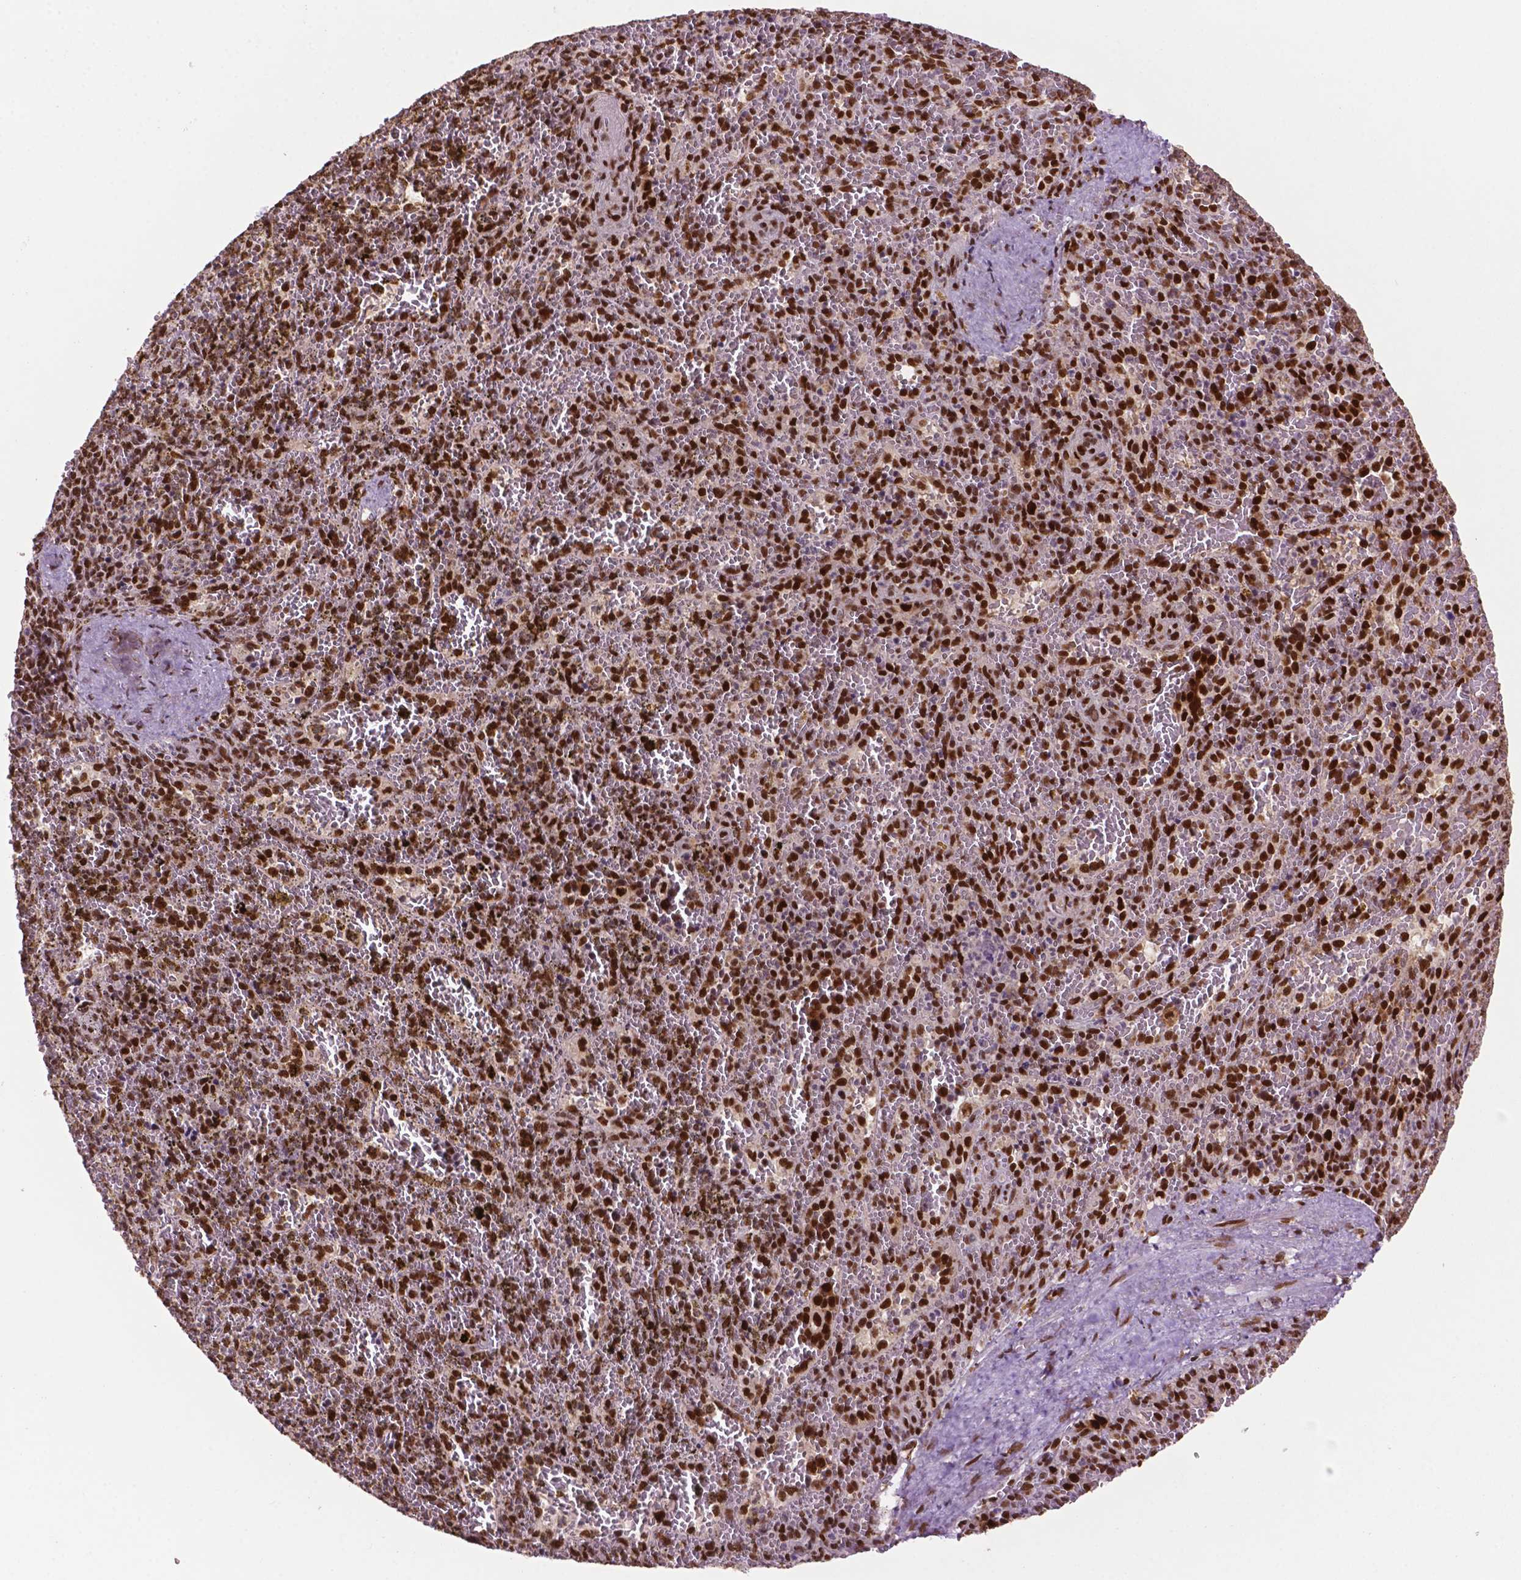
{"staining": {"intensity": "strong", "quantity": "25%-75%", "location": "nuclear"}, "tissue": "spleen", "cell_type": "Cells in red pulp", "image_type": "normal", "snomed": [{"axis": "morphology", "description": "Normal tissue, NOS"}, {"axis": "topography", "description": "Spleen"}], "caption": "Spleen stained with a brown dye reveals strong nuclear positive expression in approximately 25%-75% of cells in red pulp.", "gene": "MLH1", "patient": {"sex": "female", "age": 50}}